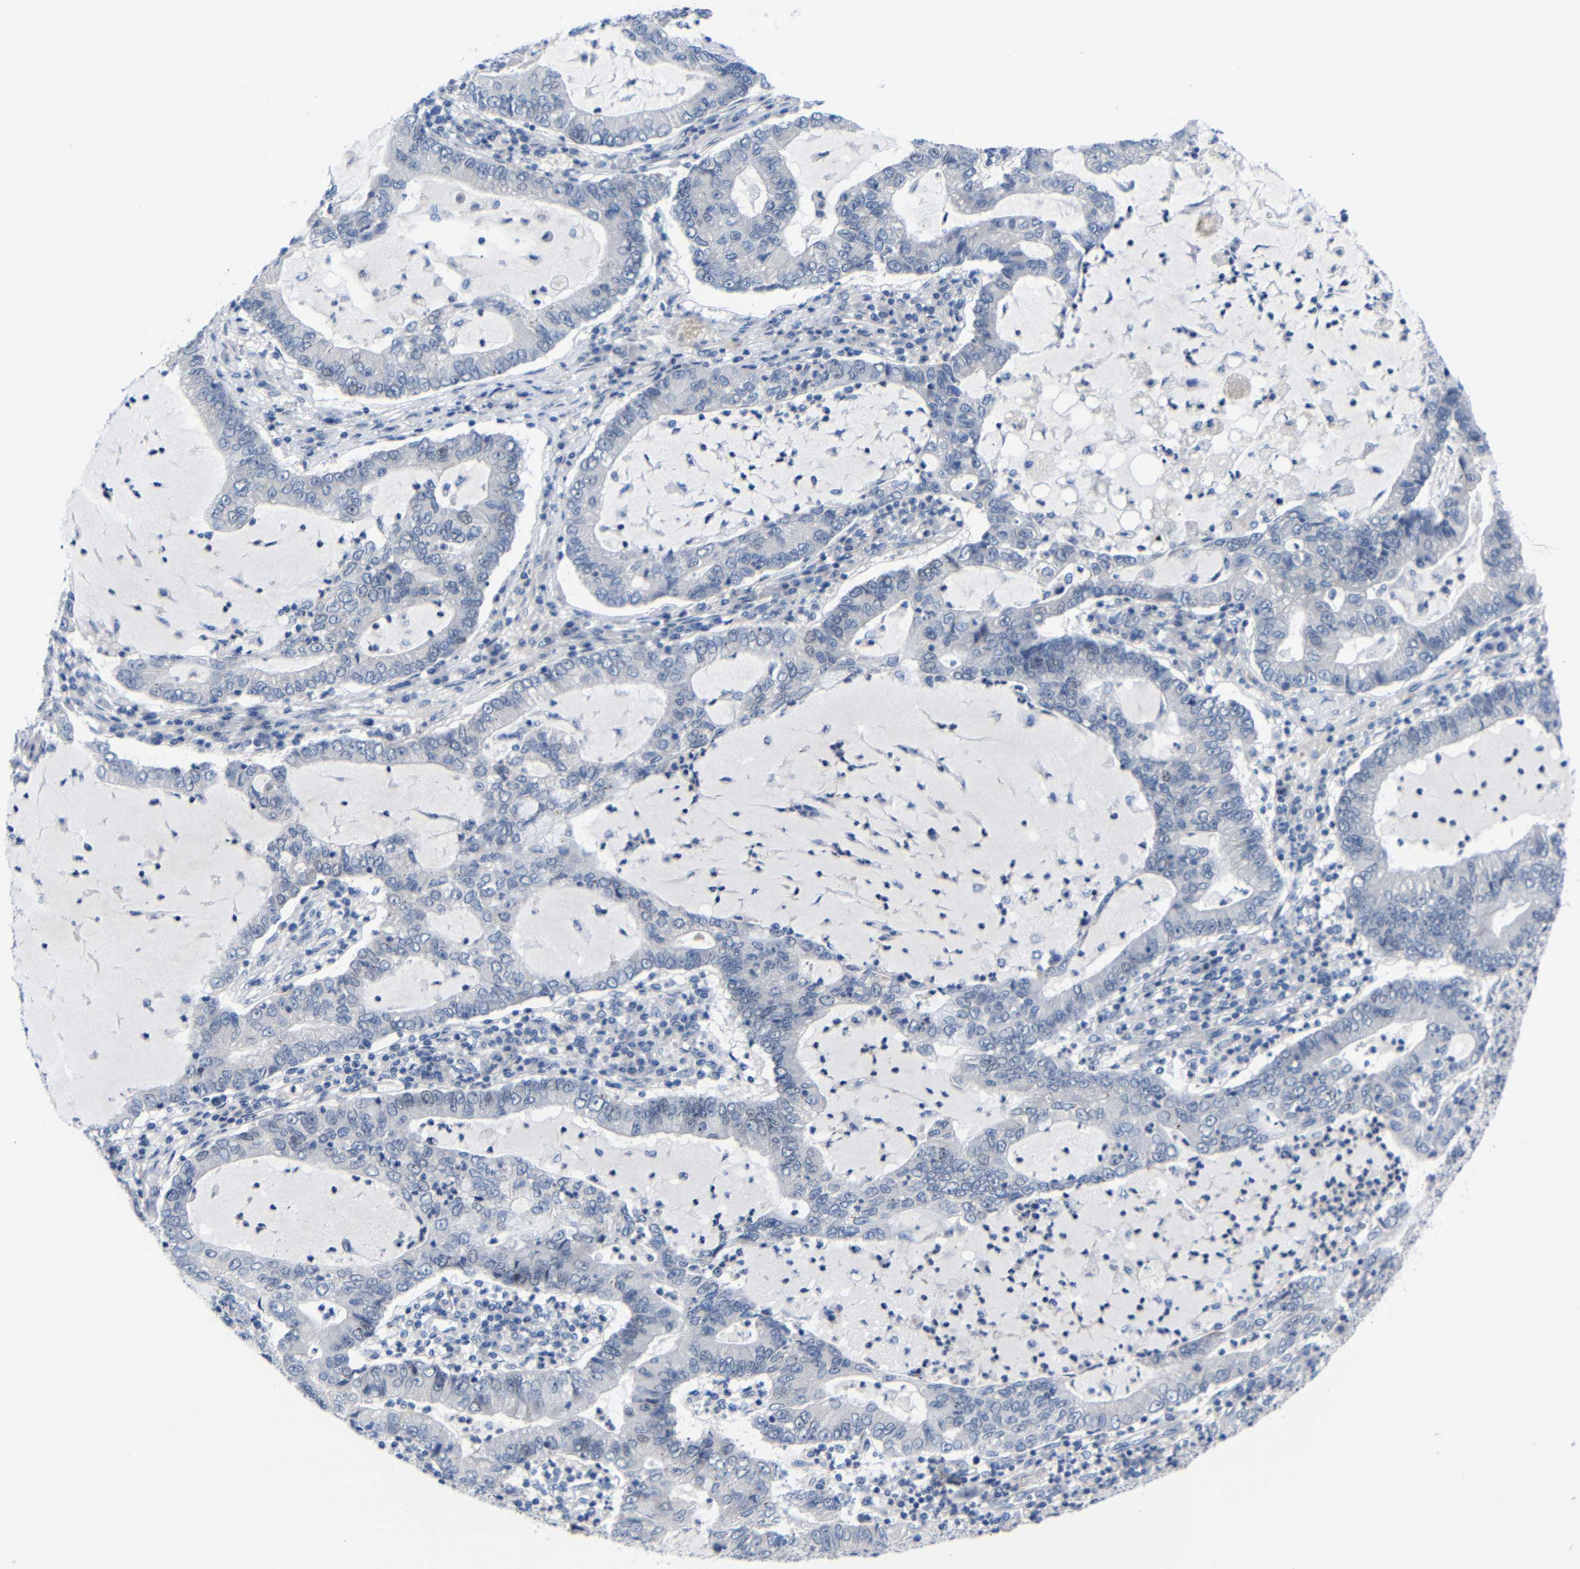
{"staining": {"intensity": "negative", "quantity": "none", "location": "none"}, "tissue": "lung cancer", "cell_type": "Tumor cells", "image_type": "cancer", "snomed": [{"axis": "morphology", "description": "Adenocarcinoma, NOS"}, {"axis": "topography", "description": "Lung"}], "caption": "Lung cancer (adenocarcinoma) stained for a protein using immunohistochemistry (IHC) exhibits no expression tumor cells.", "gene": "CMTM1", "patient": {"sex": "female", "age": 51}}